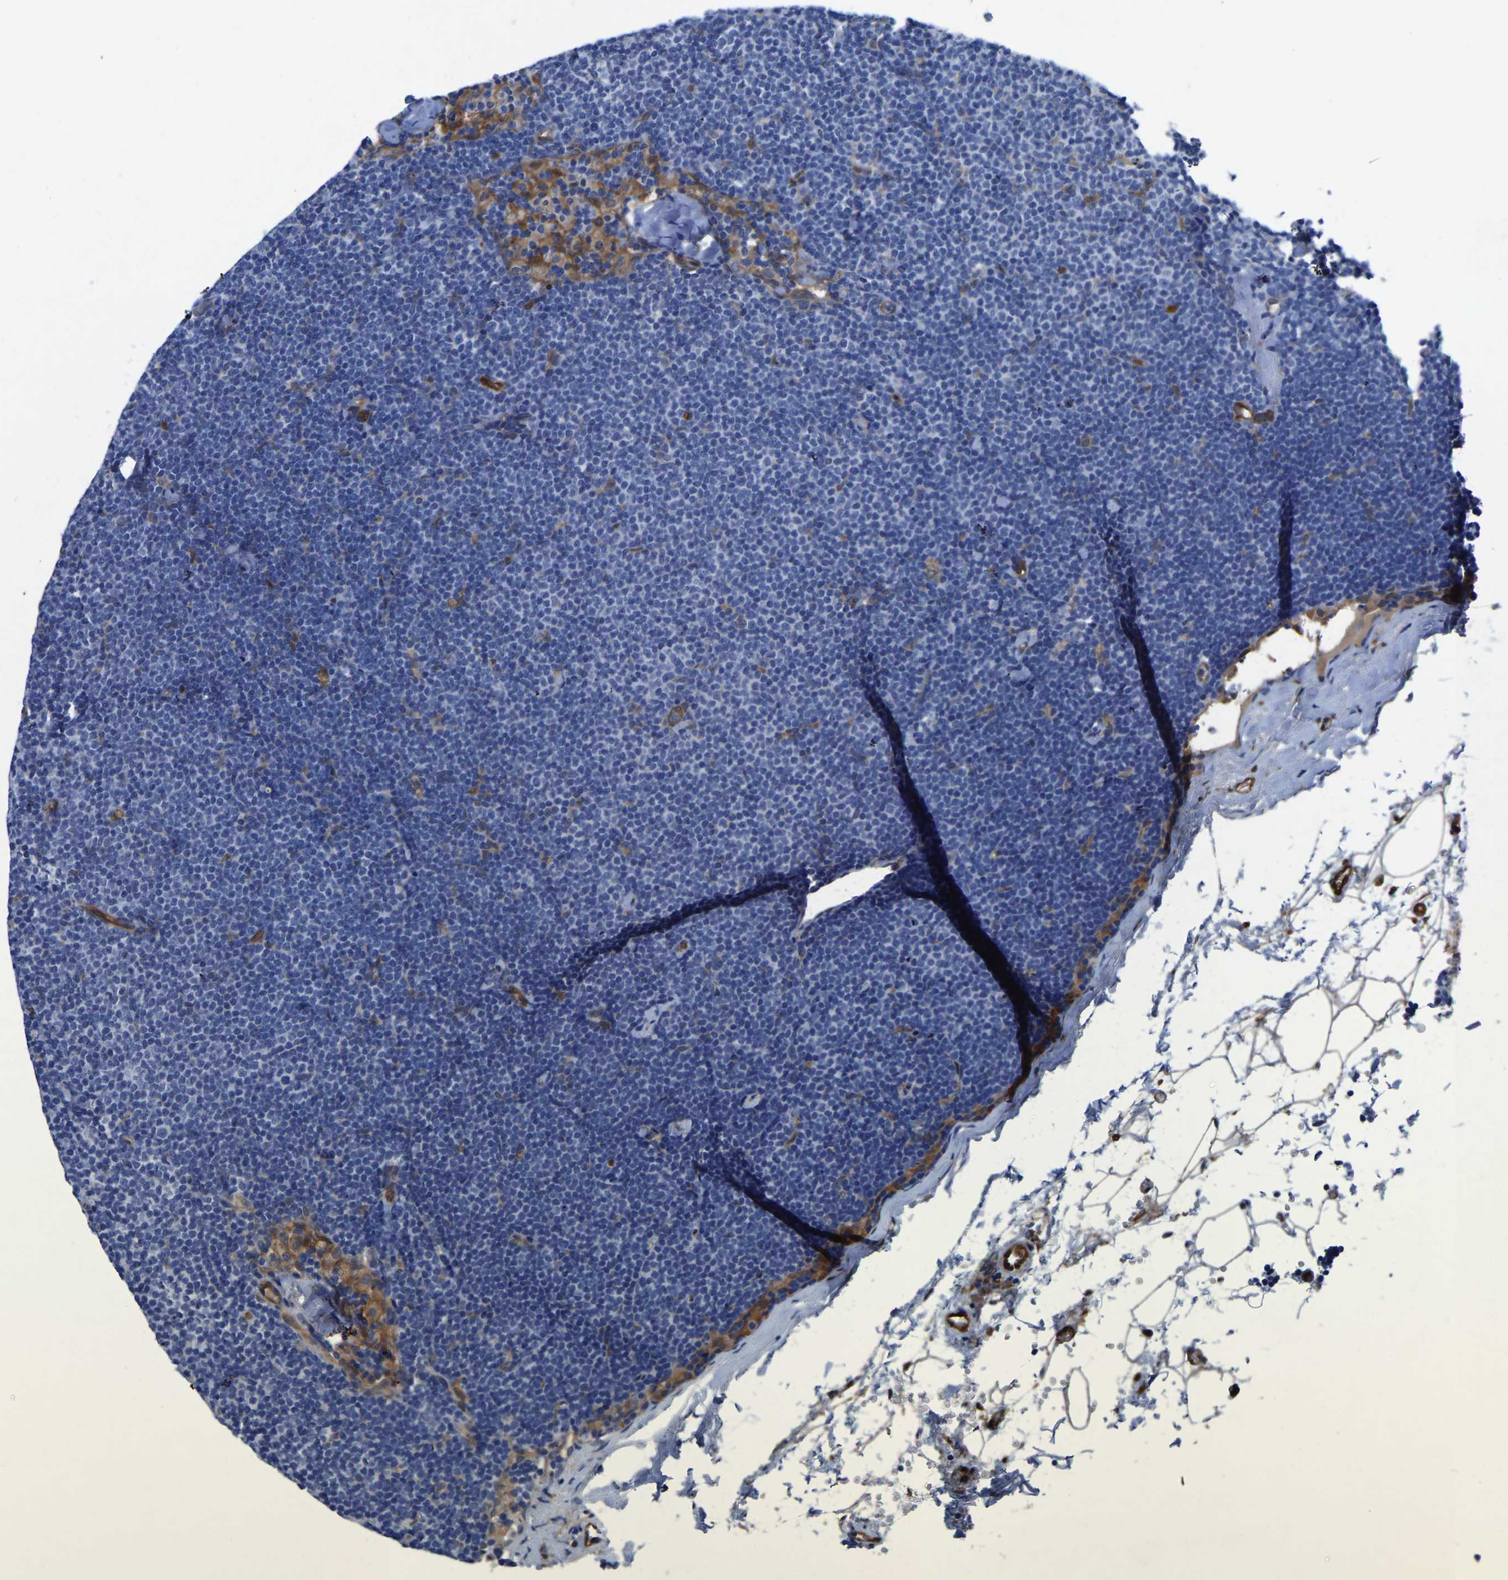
{"staining": {"intensity": "negative", "quantity": "none", "location": "none"}, "tissue": "lymphoma", "cell_type": "Tumor cells", "image_type": "cancer", "snomed": [{"axis": "morphology", "description": "Malignant lymphoma, non-Hodgkin's type, Low grade"}, {"axis": "topography", "description": "Lymph node"}], "caption": "Human lymphoma stained for a protein using immunohistochemistry displays no expression in tumor cells.", "gene": "ATG2B", "patient": {"sex": "female", "age": 53}}